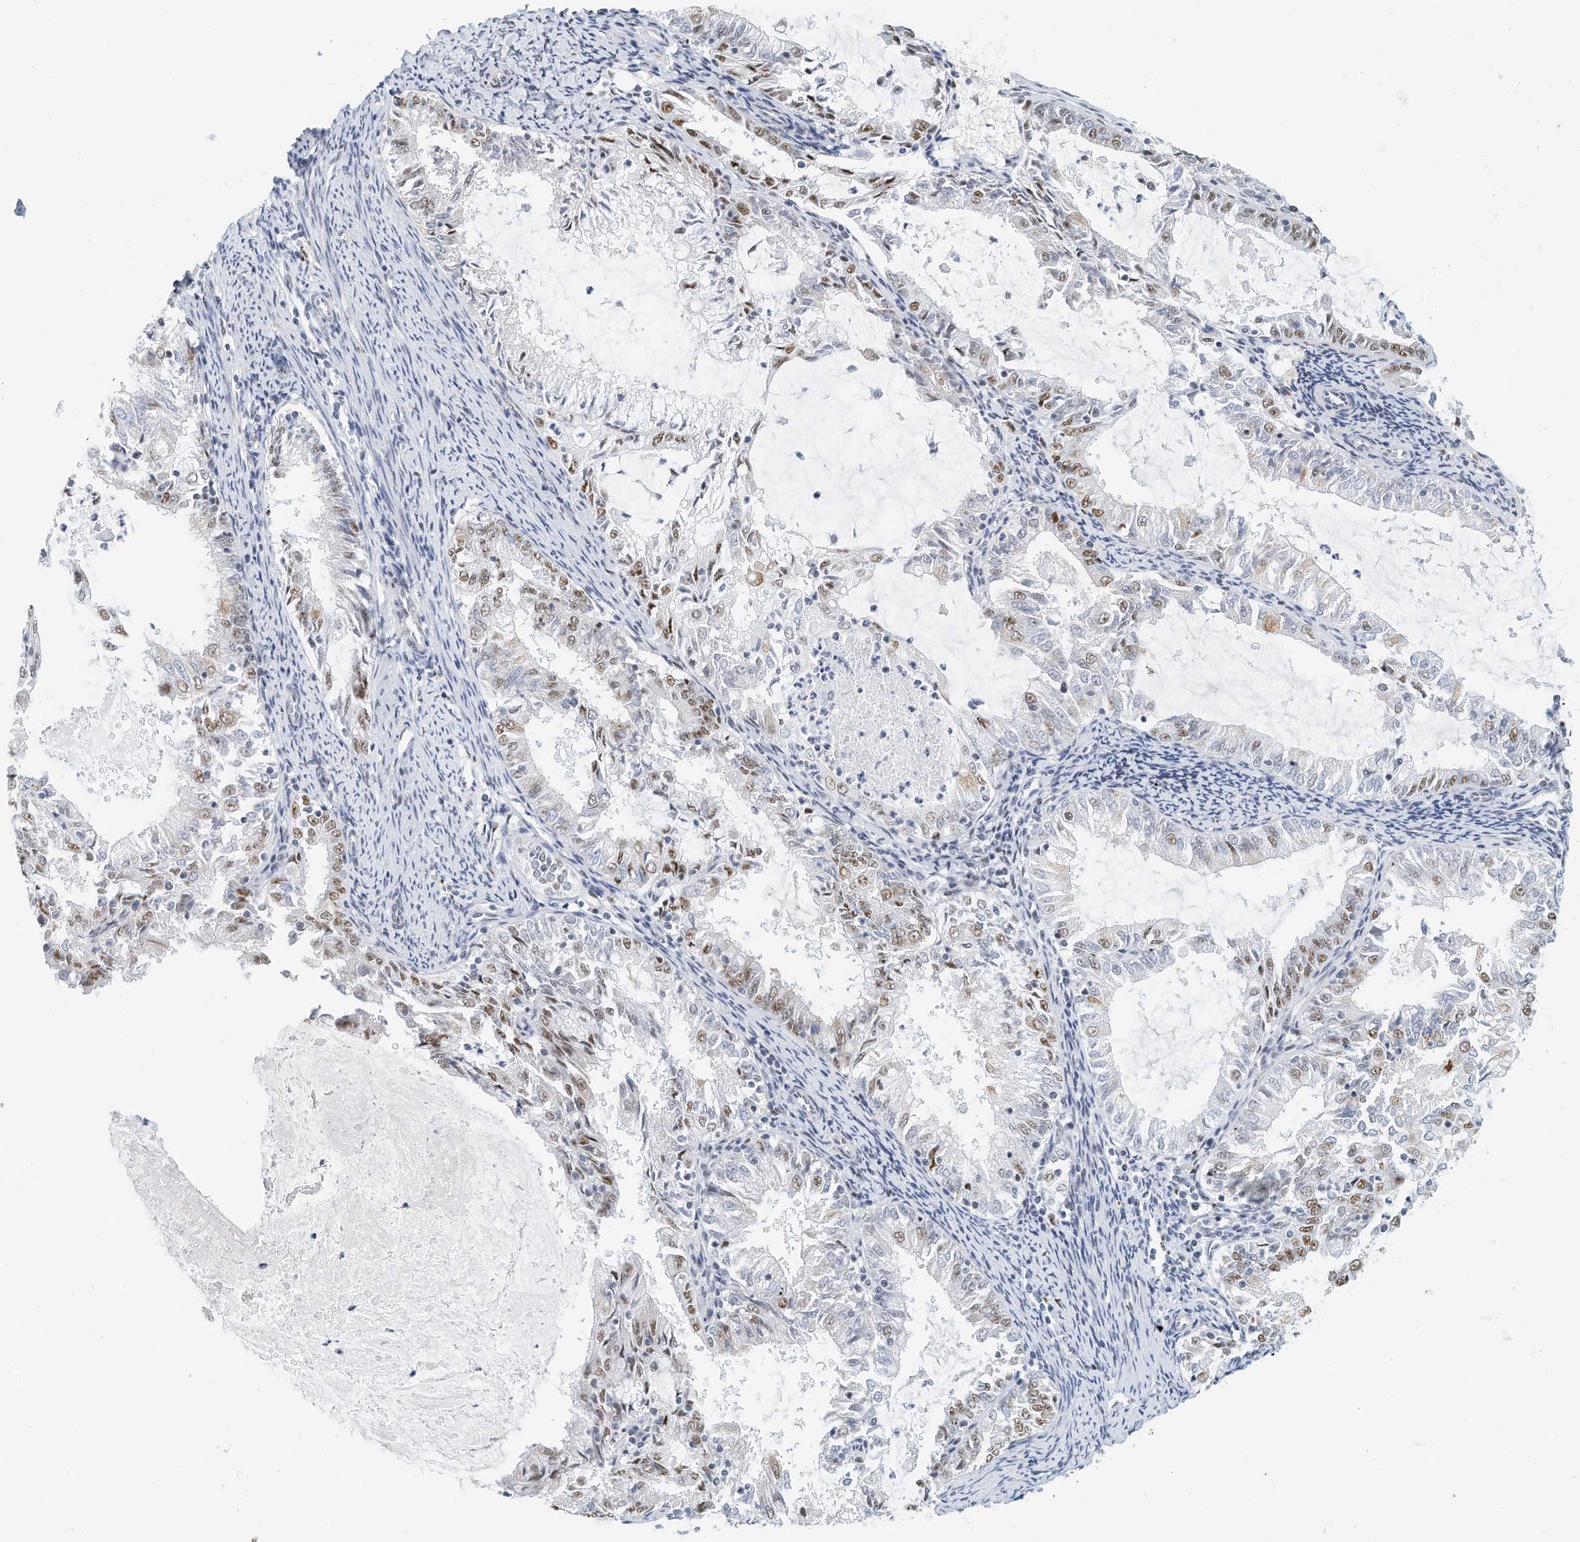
{"staining": {"intensity": "weak", "quantity": "25%-75%", "location": "nuclear"}, "tissue": "endometrial cancer", "cell_type": "Tumor cells", "image_type": "cancer", "snomed": [{"axis": "morphology", "description": "Adenocarcinoma, NOS"}, {"axis": "topography", "description": "Endometrium"}], "caption": "Protein expression analysis of adenocarcinoma (endometrial) demonstrates weak nuclear expression in approximately 25%-75% of tumor cells.", "gene": "ARHGAP28", "patient": {"sex": "female", "age": 57}}